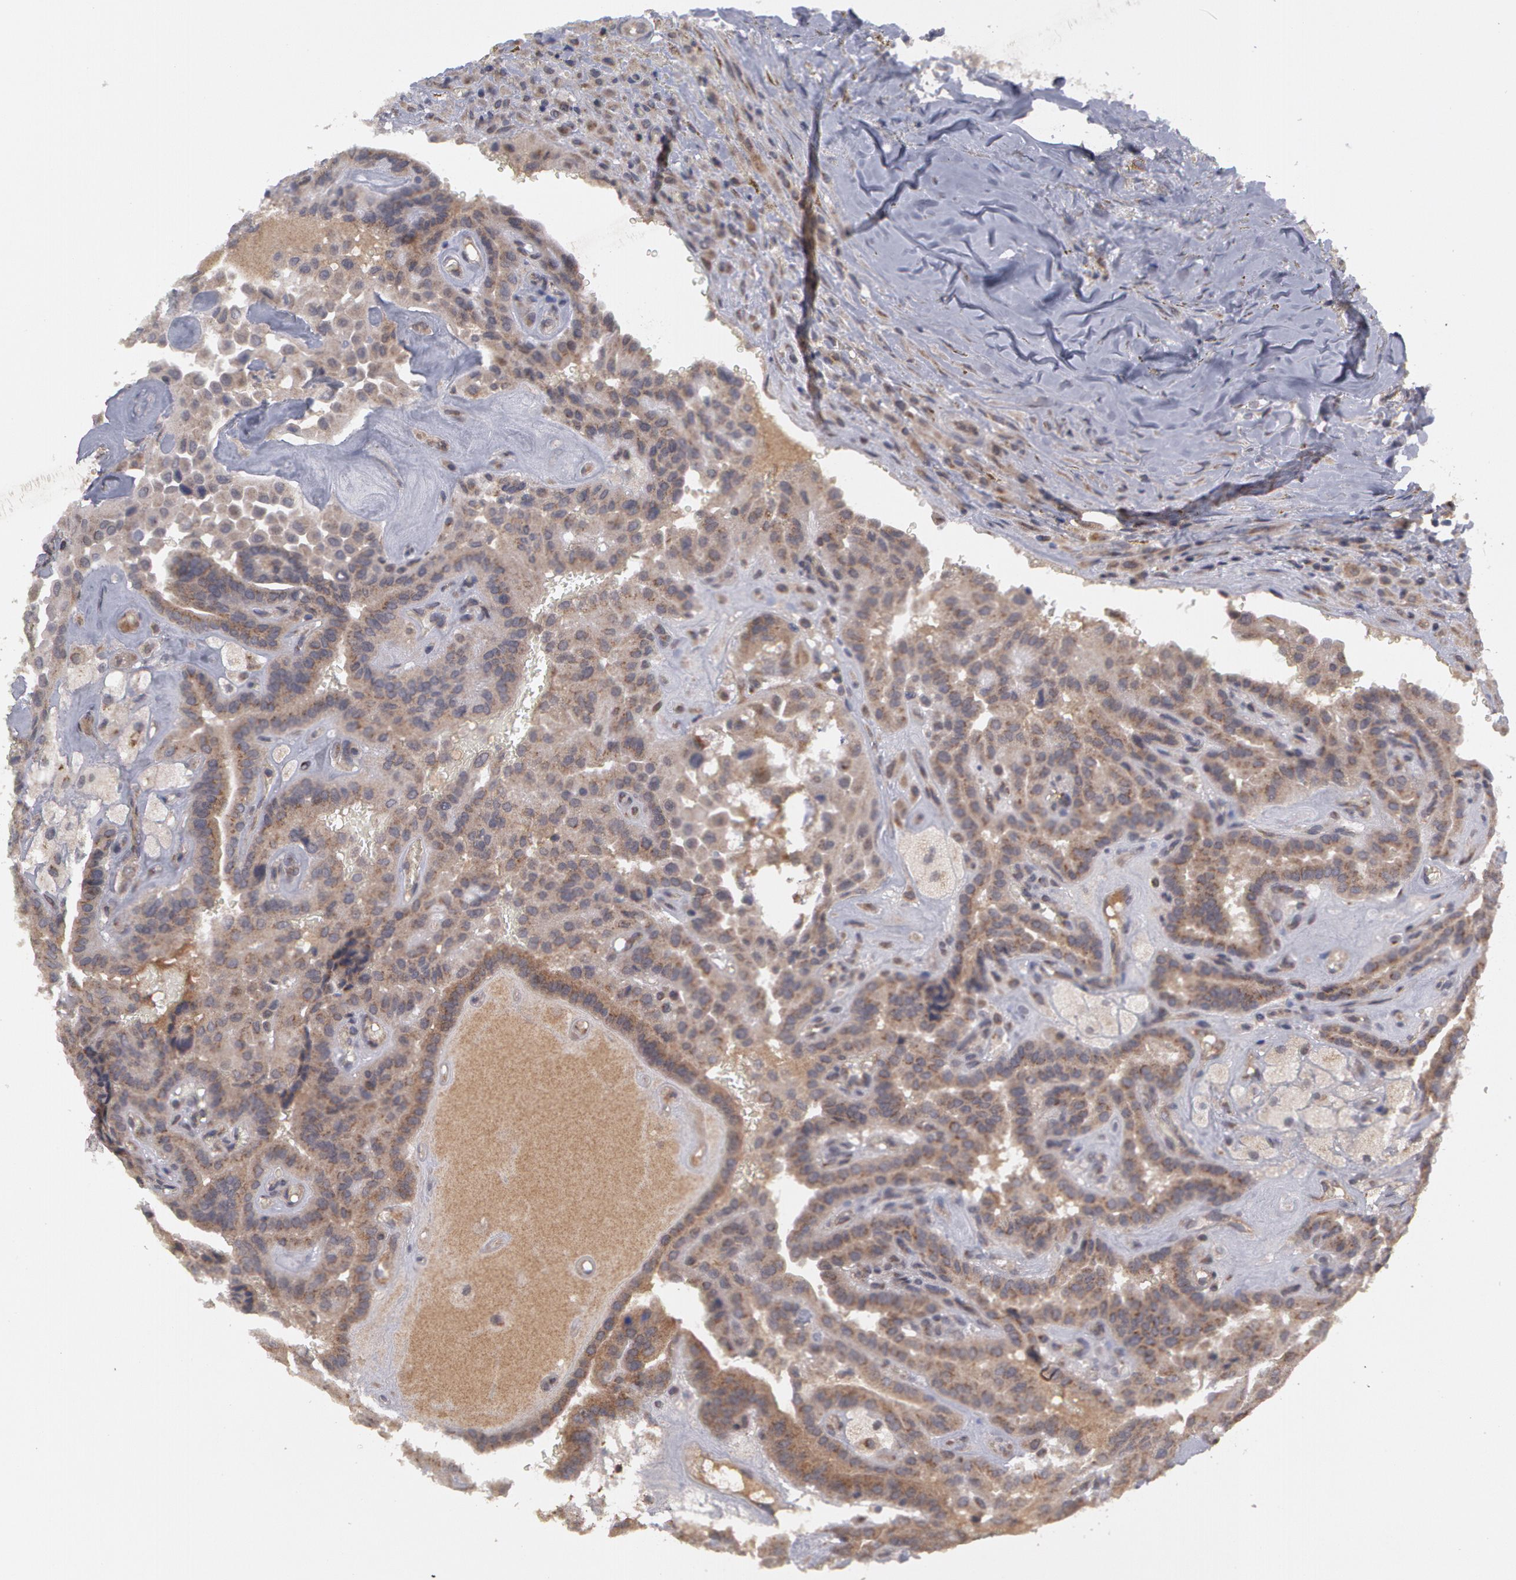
{"staining": {"intensity": "negative", "quantity": "none", "location": "none"}, "tissue": "thyroid cancer", "cell_type": "Tumor cells", "image_type": "cancer", "snomed": [{"axis": "morphology", "description": "Papillary adenocarcinoma, NOS"}, {"axis": "topography", "description": "Thyroid gland"}], "caption": "A photomicrograph of thyroid cancer stained for a protein exhibits no brown staining in tumor cells.", "gene": "STX5", "patient": {"sex": "male", "age": 87}}